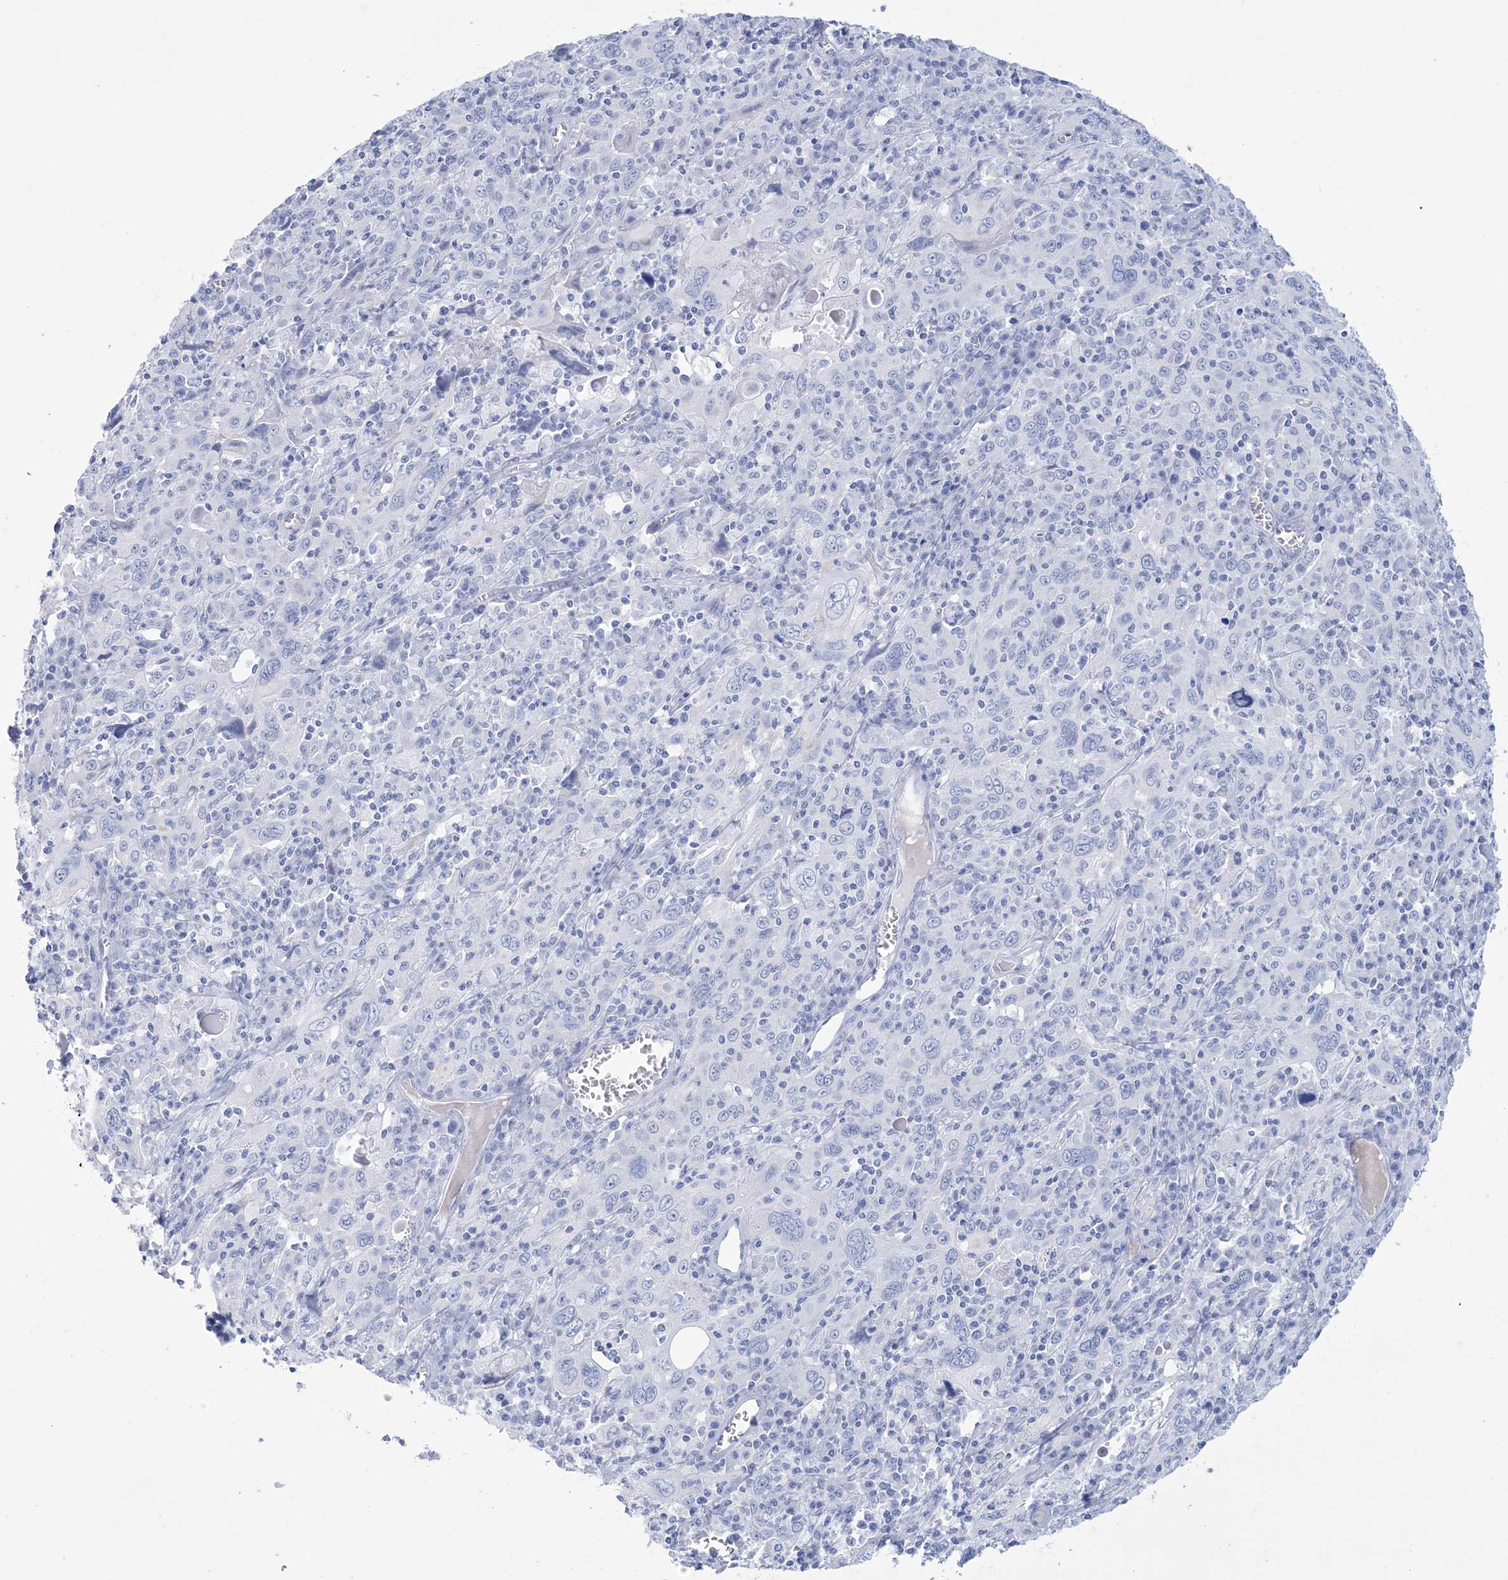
{"staining": {"intensity": "negative", "quantity": "none", "location": "none"}, "tissue": "cervical cancer", "cell_type": "Tumor cells", "image_type": "cancer", "snomed": [{"axis": "morphology", "description": "Squamous cell carcinoma, NOS"}, {"axis": "topography", "description": "Cervix"}], "caption": "Histopathology image shows no protein expression in tumor cells of cervical squamous cell carcinoma tissue. (Stains: DAB (3,3'-diaminobenzidine) immunohistochemistry (IHC) with hematoxylin counter stain, Microscopy: brightfield microscopy at high magnification).", "gene": "DPCD", "patient": {"sex": "female", "age": 46}}